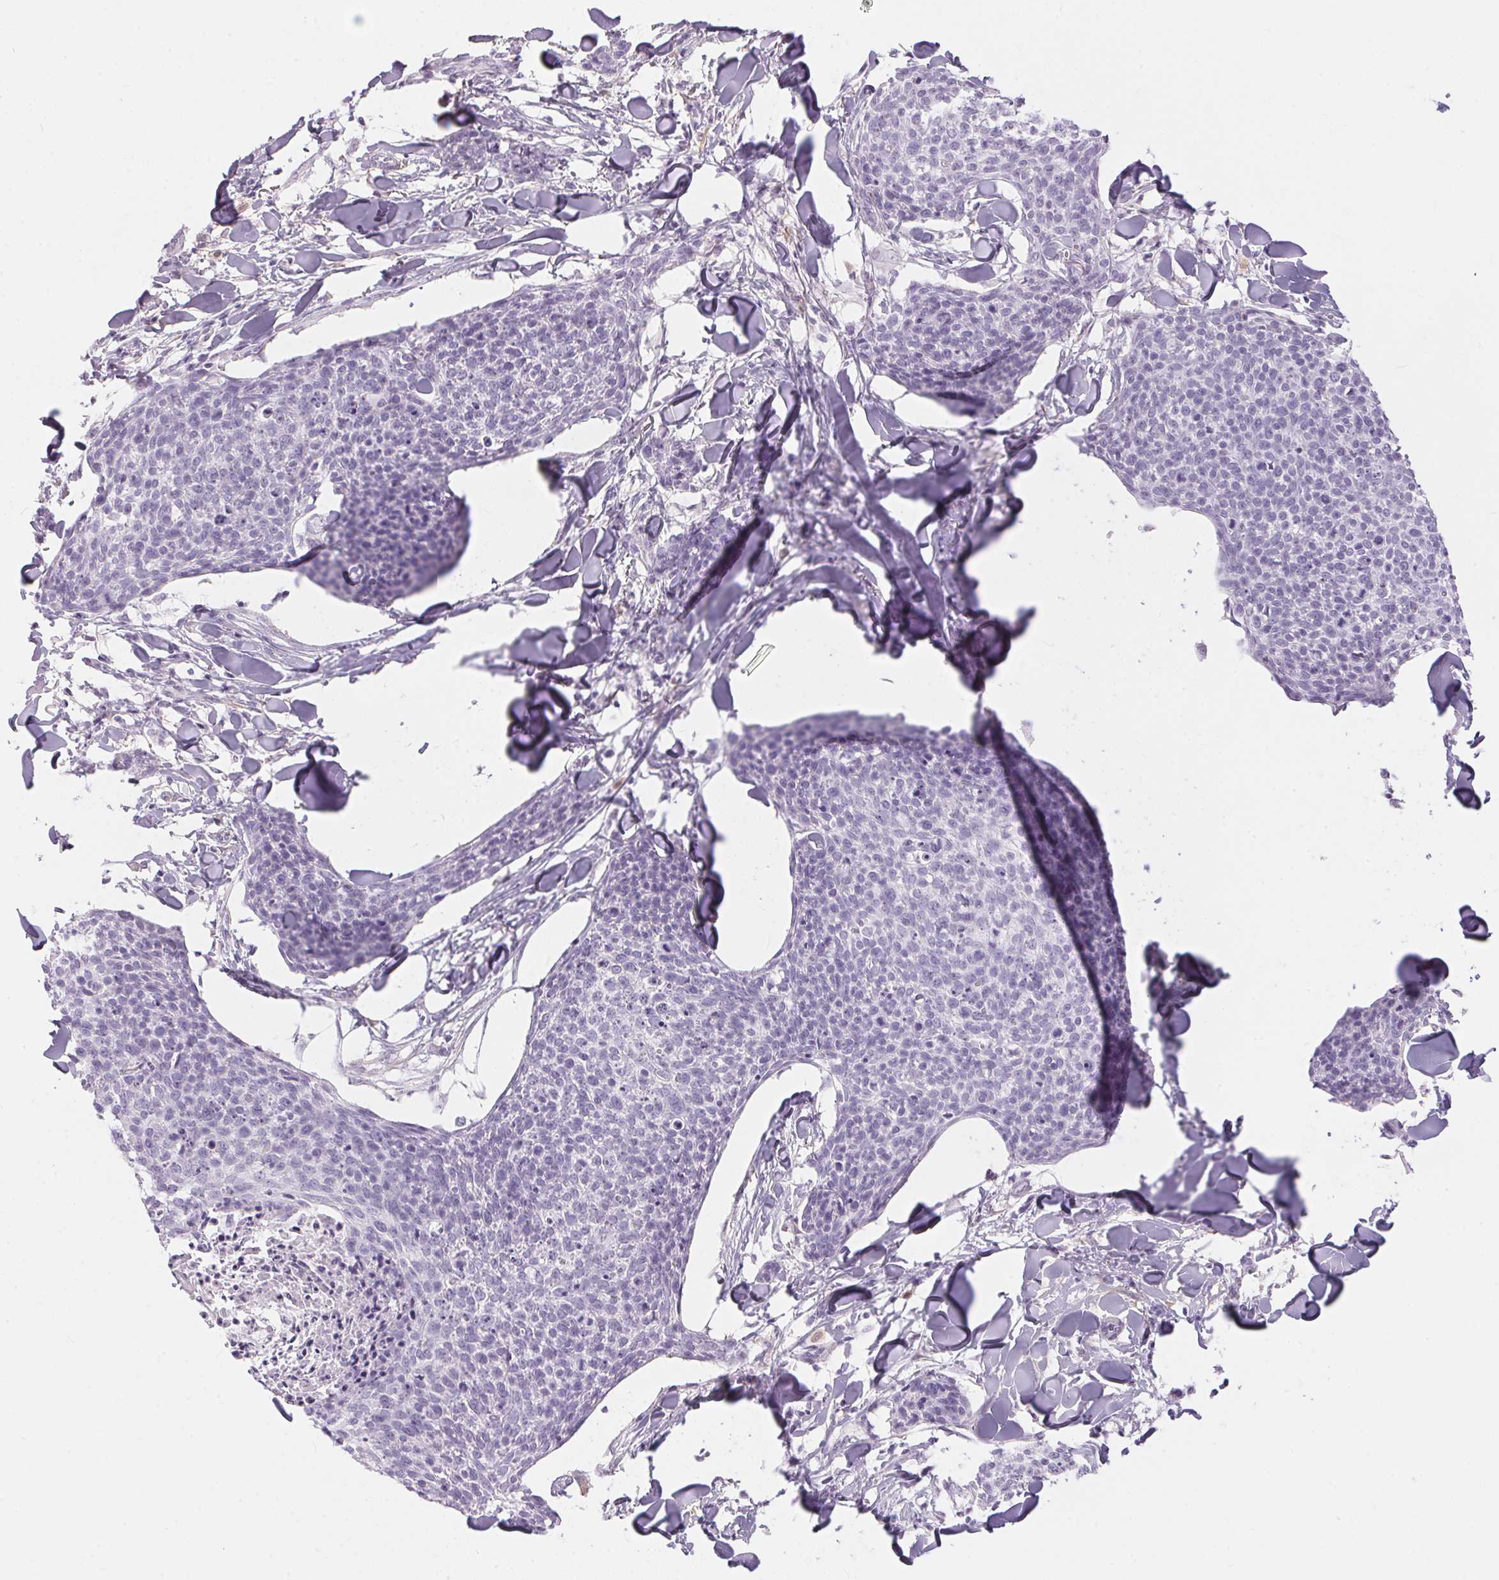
{"staining": {"intensity": "negative", "quantity": "none", "location": "none"}, "tissue": "skin cancer", "cell_type": "Tumor cells", "image_type": "cancer", "snomed": [{"axis": "morphology", "description": "Squamous cell carcinoma, NOS"}, {"axis": "topography", "description": "Skin"}, {"axis": "topography", "description": "Vulva"}], "caption": "Immunohistochemistry photomicrograph of skin squamous cell carcinoma stained for a protein (brown), which reveals no expression in tumor cells.", "gene": "CADPS", "patient": {"sex": "female", "age": 75}}